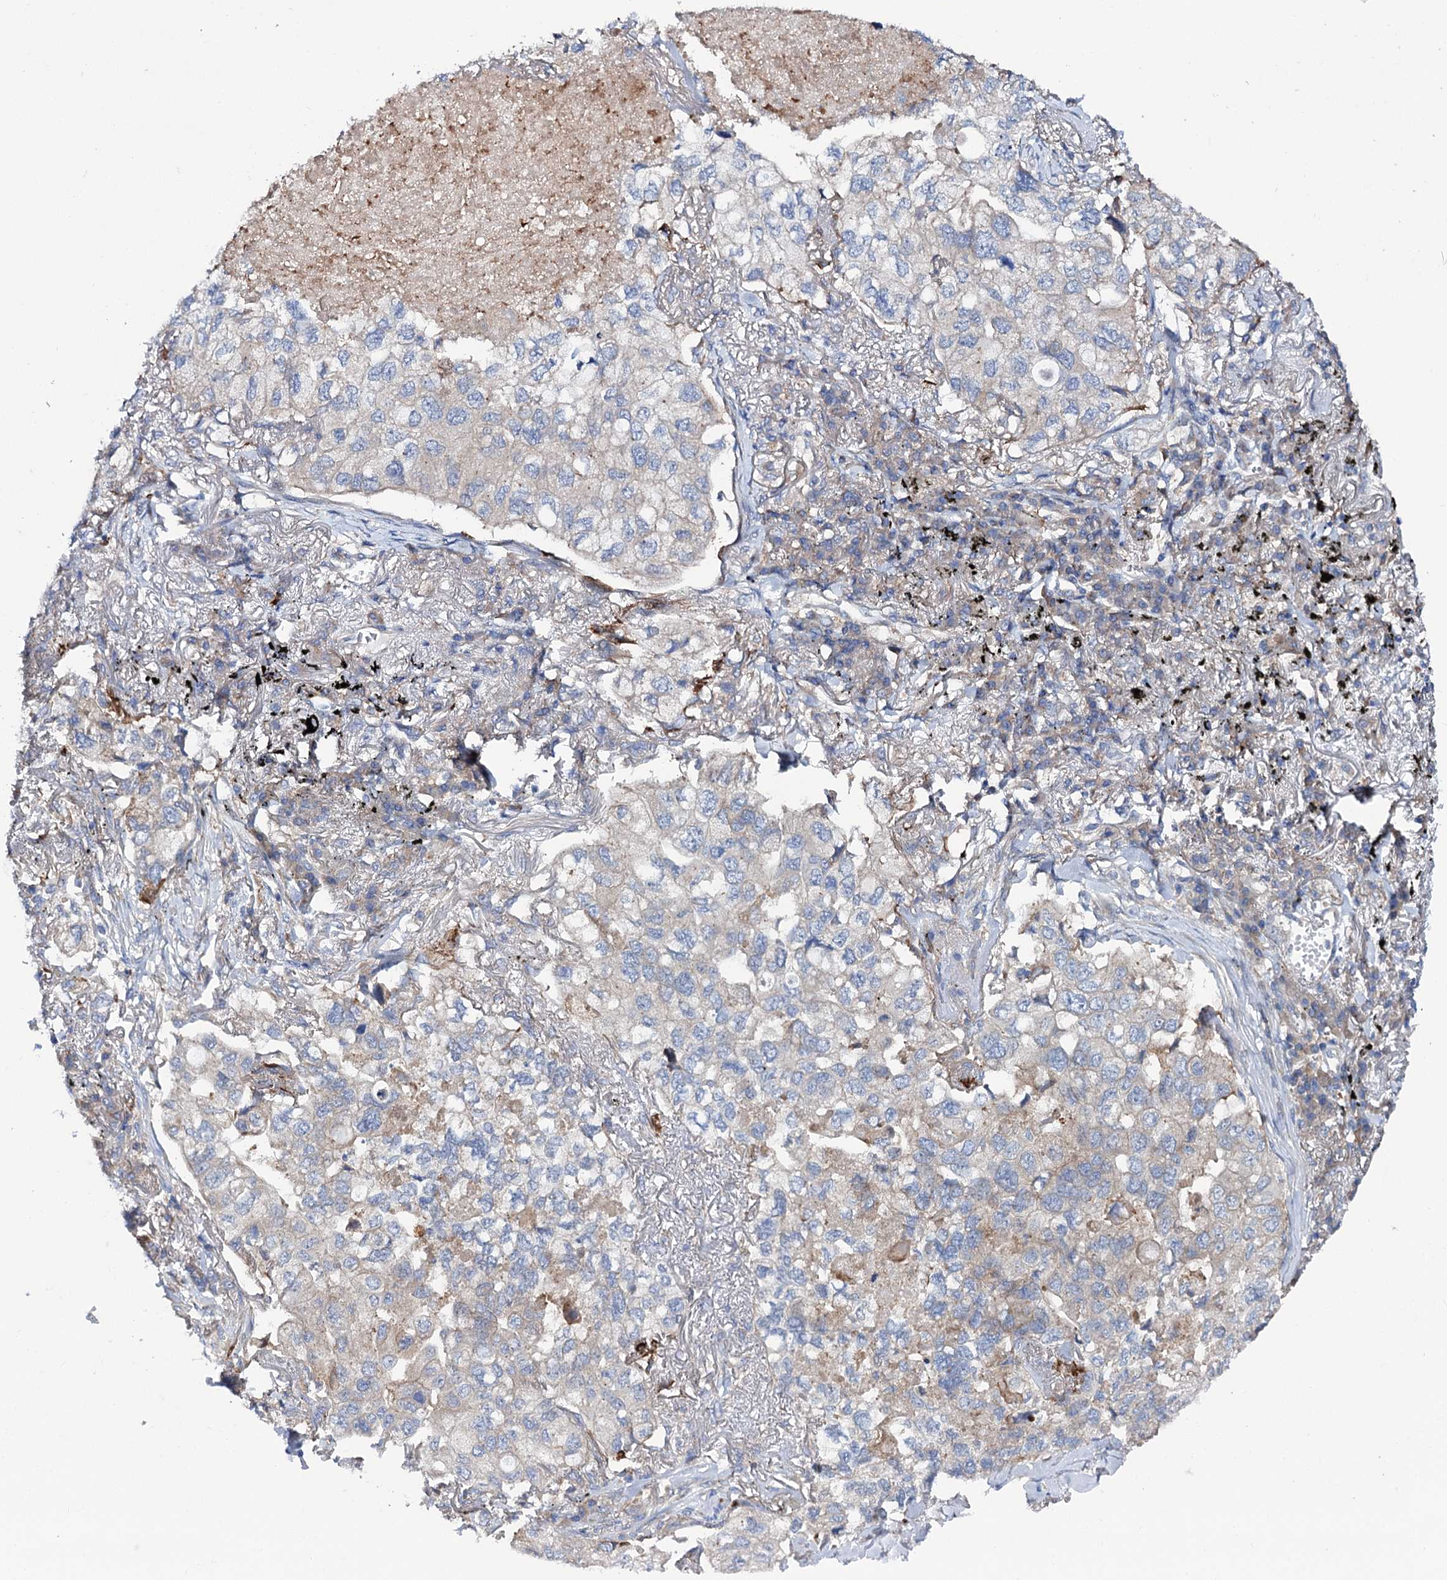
{"staining": {"intensity": "negative", "quantity": "none", "location": "none"}, "tissue": "lung cancer", "cell_type": "Tumor cells", "image_type": "cancer", "snomed": [{"axis": "morphology", "description": "Adenocarcinoma, NOS"}, {"axis": "topography", "description": "Lung"}], "caption": "An image of human lung adenocarcinoma is negative for staining in tumor cells.", "gene": "TRIM55", "patient": {"sex": "male", "age": 65}}